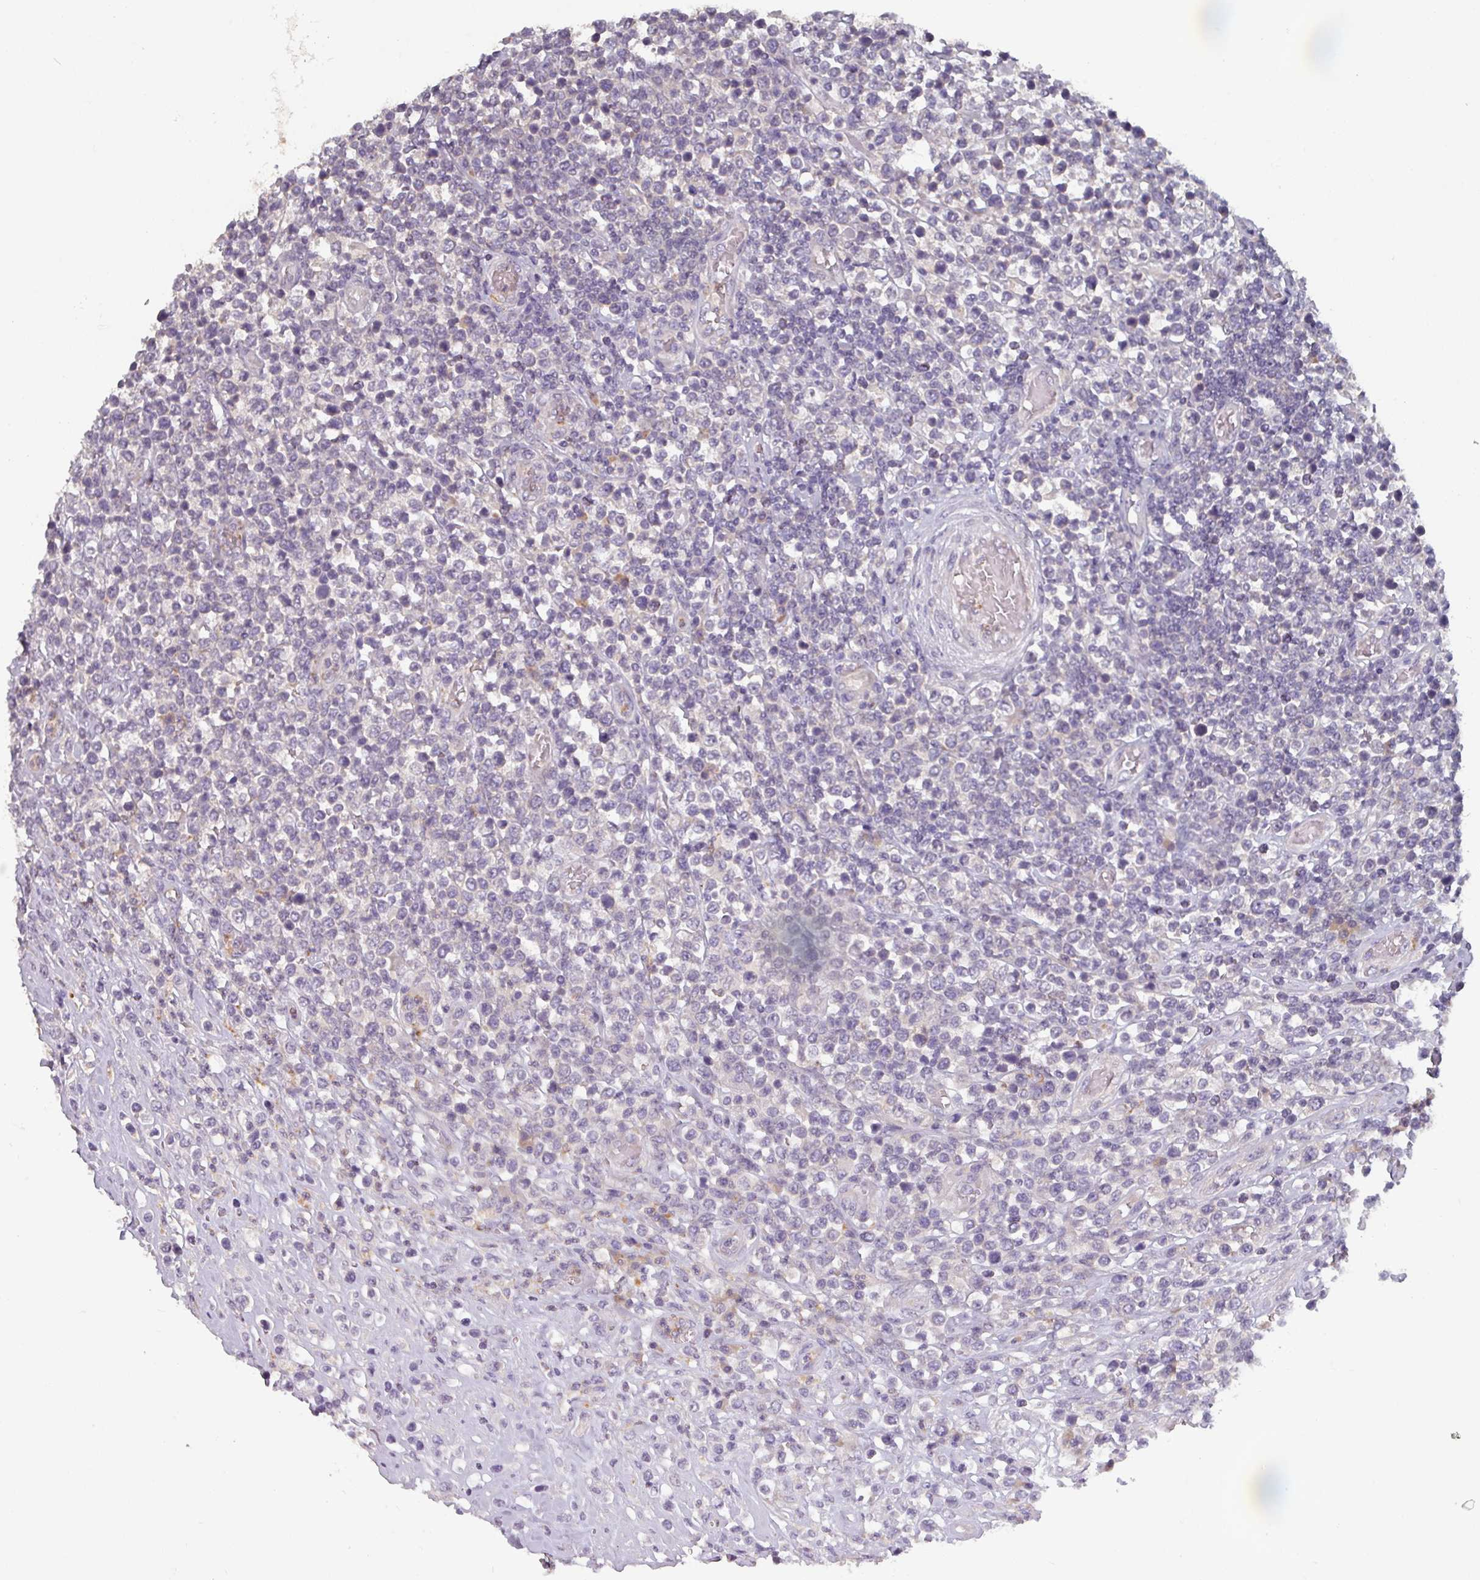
{"staining": {"intensity": "negative", "quantity": "none", "location": "none"}, "tissue": "lymphoma", "cell_type": "Tumor cells", "image_type": "cancer", "snomed": [{"axis": "morphology", "description": "Malignant lymphoma, non-Hodgkin's type, High grade"}, {"axis": "topography", "description": "Soft tissue"}], "caption": "IHC of lymphoma demonstrates no staining in tumor cells.", "gene": "PRAMEF8", "patient": {"sex": "female", "age": 56}}